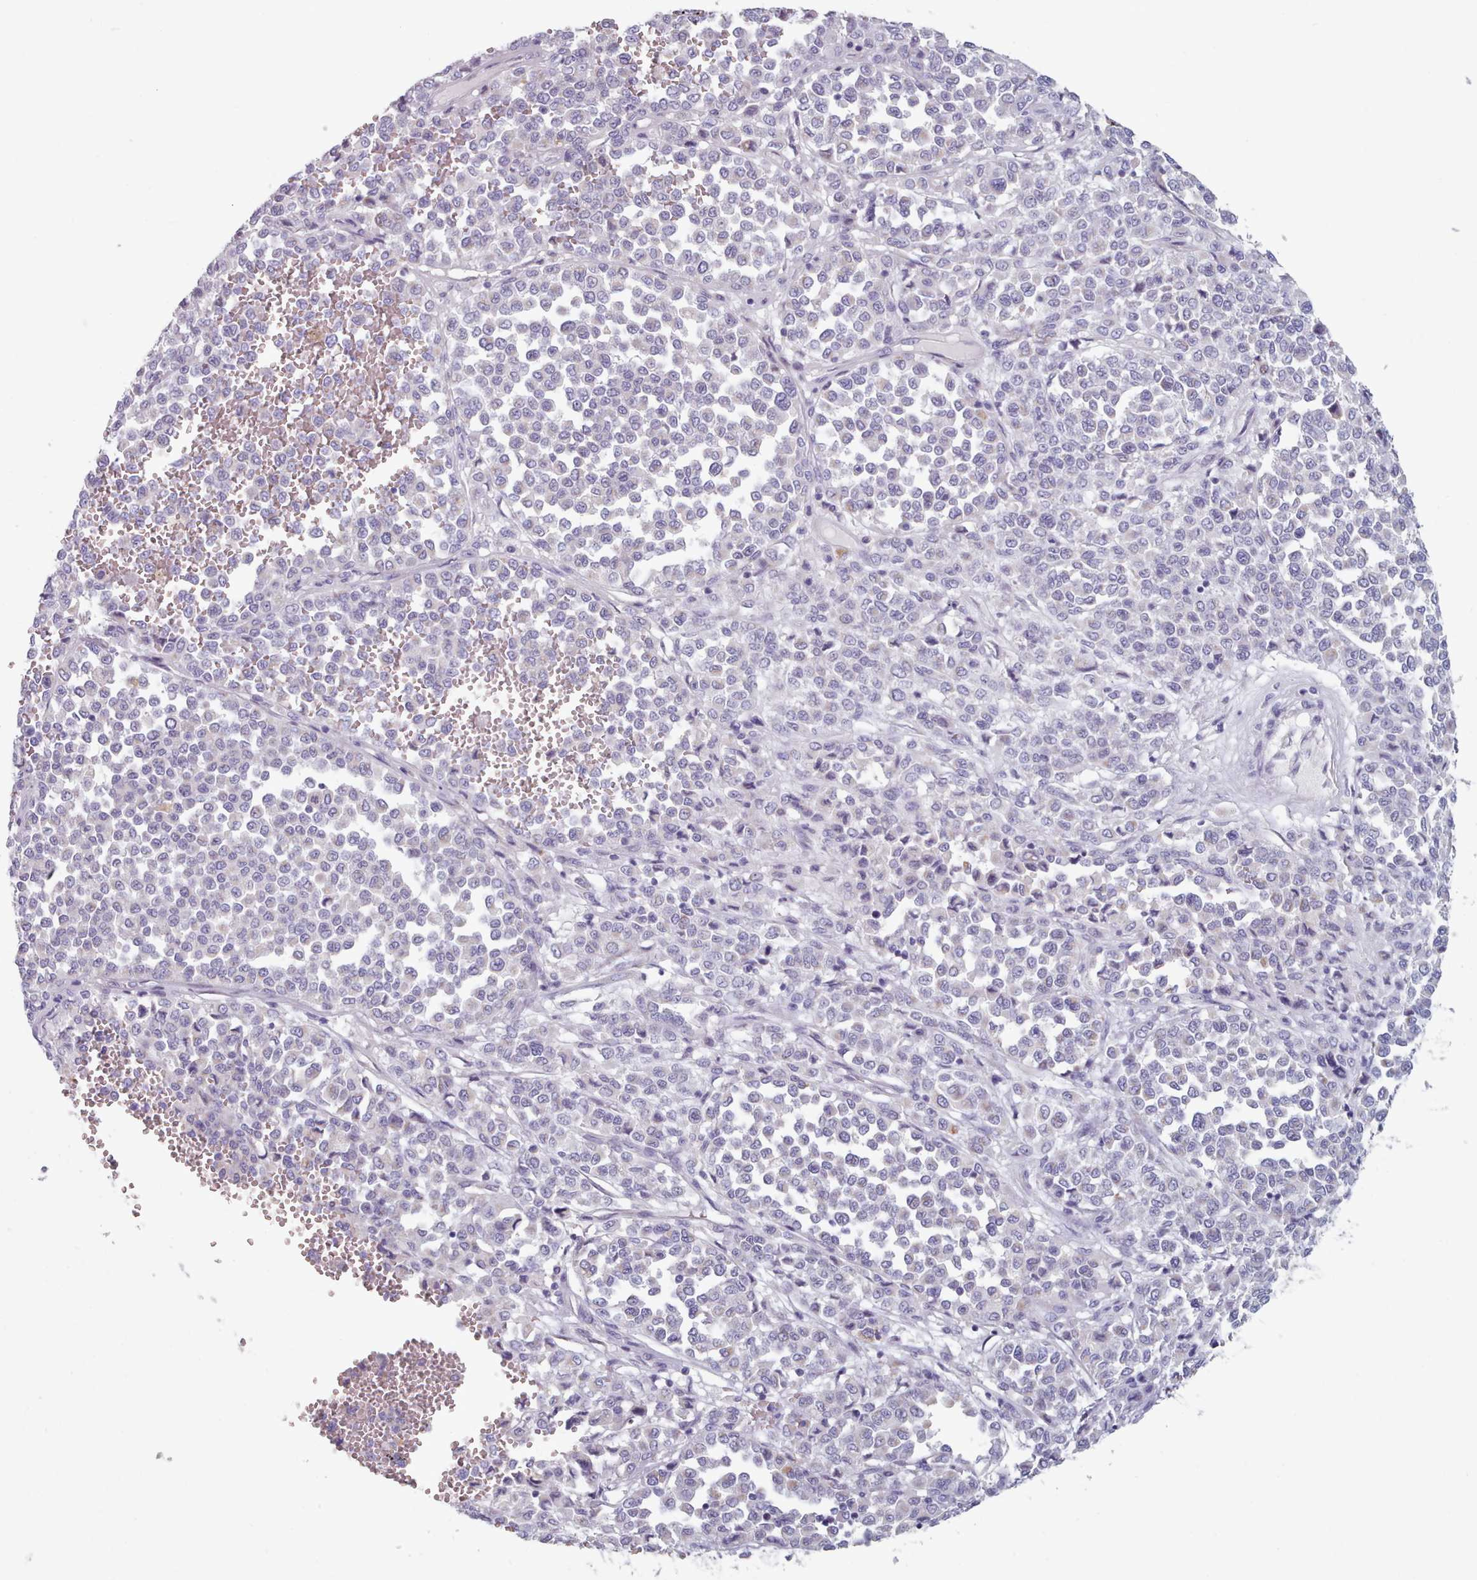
{"staining": {"intensity": "negative", "quantity": "none", "location": "none"}, "tissue": "melanoma", "cell_type": "Tumor cells", "image_type": "cancer", "snomed": [{"axis": "morphology", "description": "Malignant melanoma, Metastatic site"}, {"axis": "topography", "description": "Pancreas"}], "caption": "Melanoma was stained to show a protein in brown. There is no significant positivity in tumor cells.", "gene": "HAO1", "patient": {"sex": "female", "age": 30}}